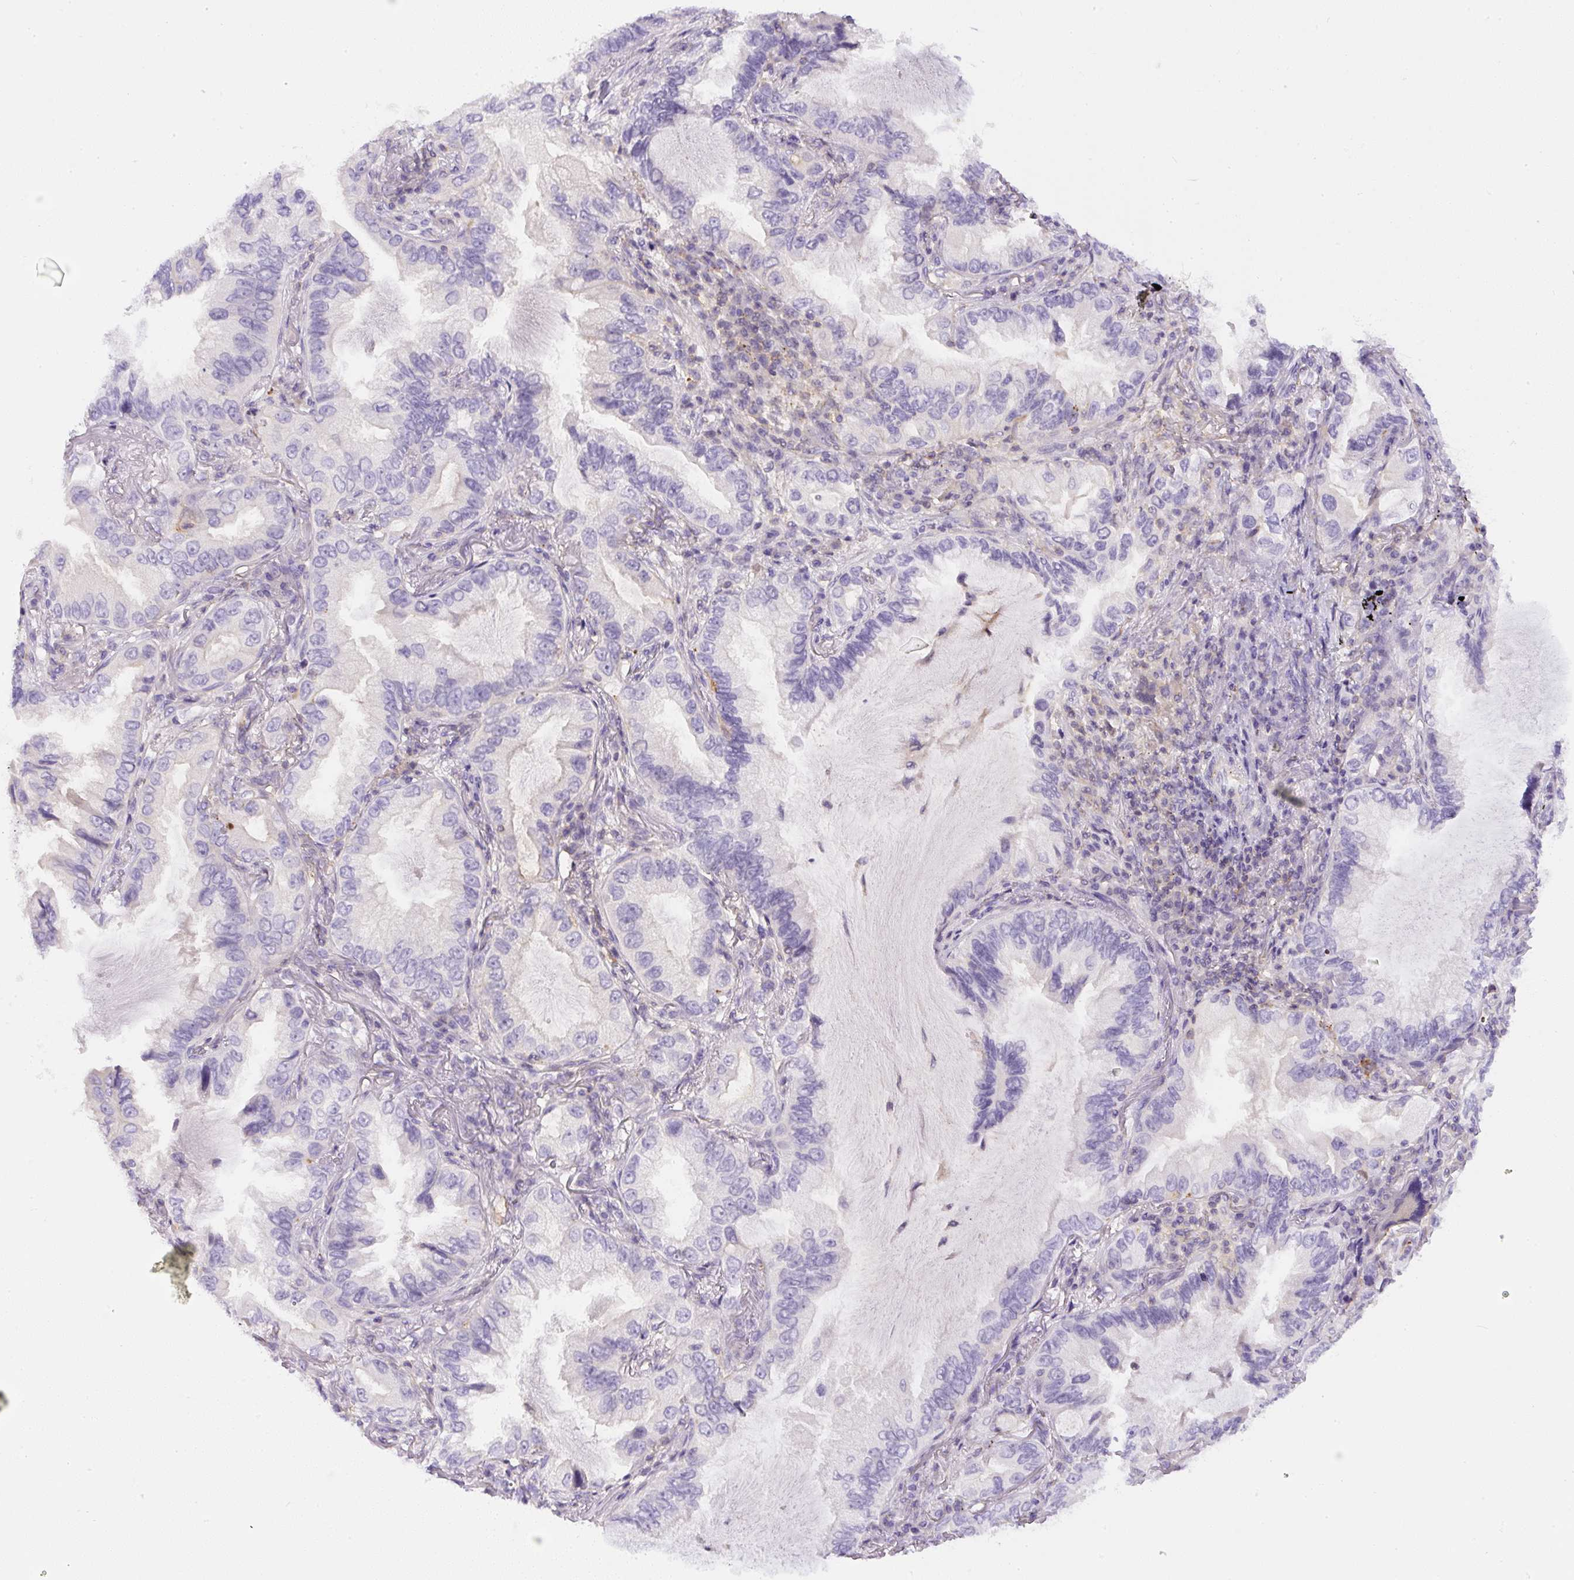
{"staining": {"intensity": "negative", "quantity": "none", "location": "none"}, "tissue": "lung cancer", "cell_type": "Tumor cells", "image_type": "cancer", "snomed": [{"axis": "morphology", "description": "Adenocarcinoma, NOS"}, {"axis": "topography", "description": "Lung"}], "caption": "Photomicrograph shows no protein staining in tumor cells of lung cancer tissue.", "gene": "PIP5KL1", "patient": {"sex": "female", "age": 69}}